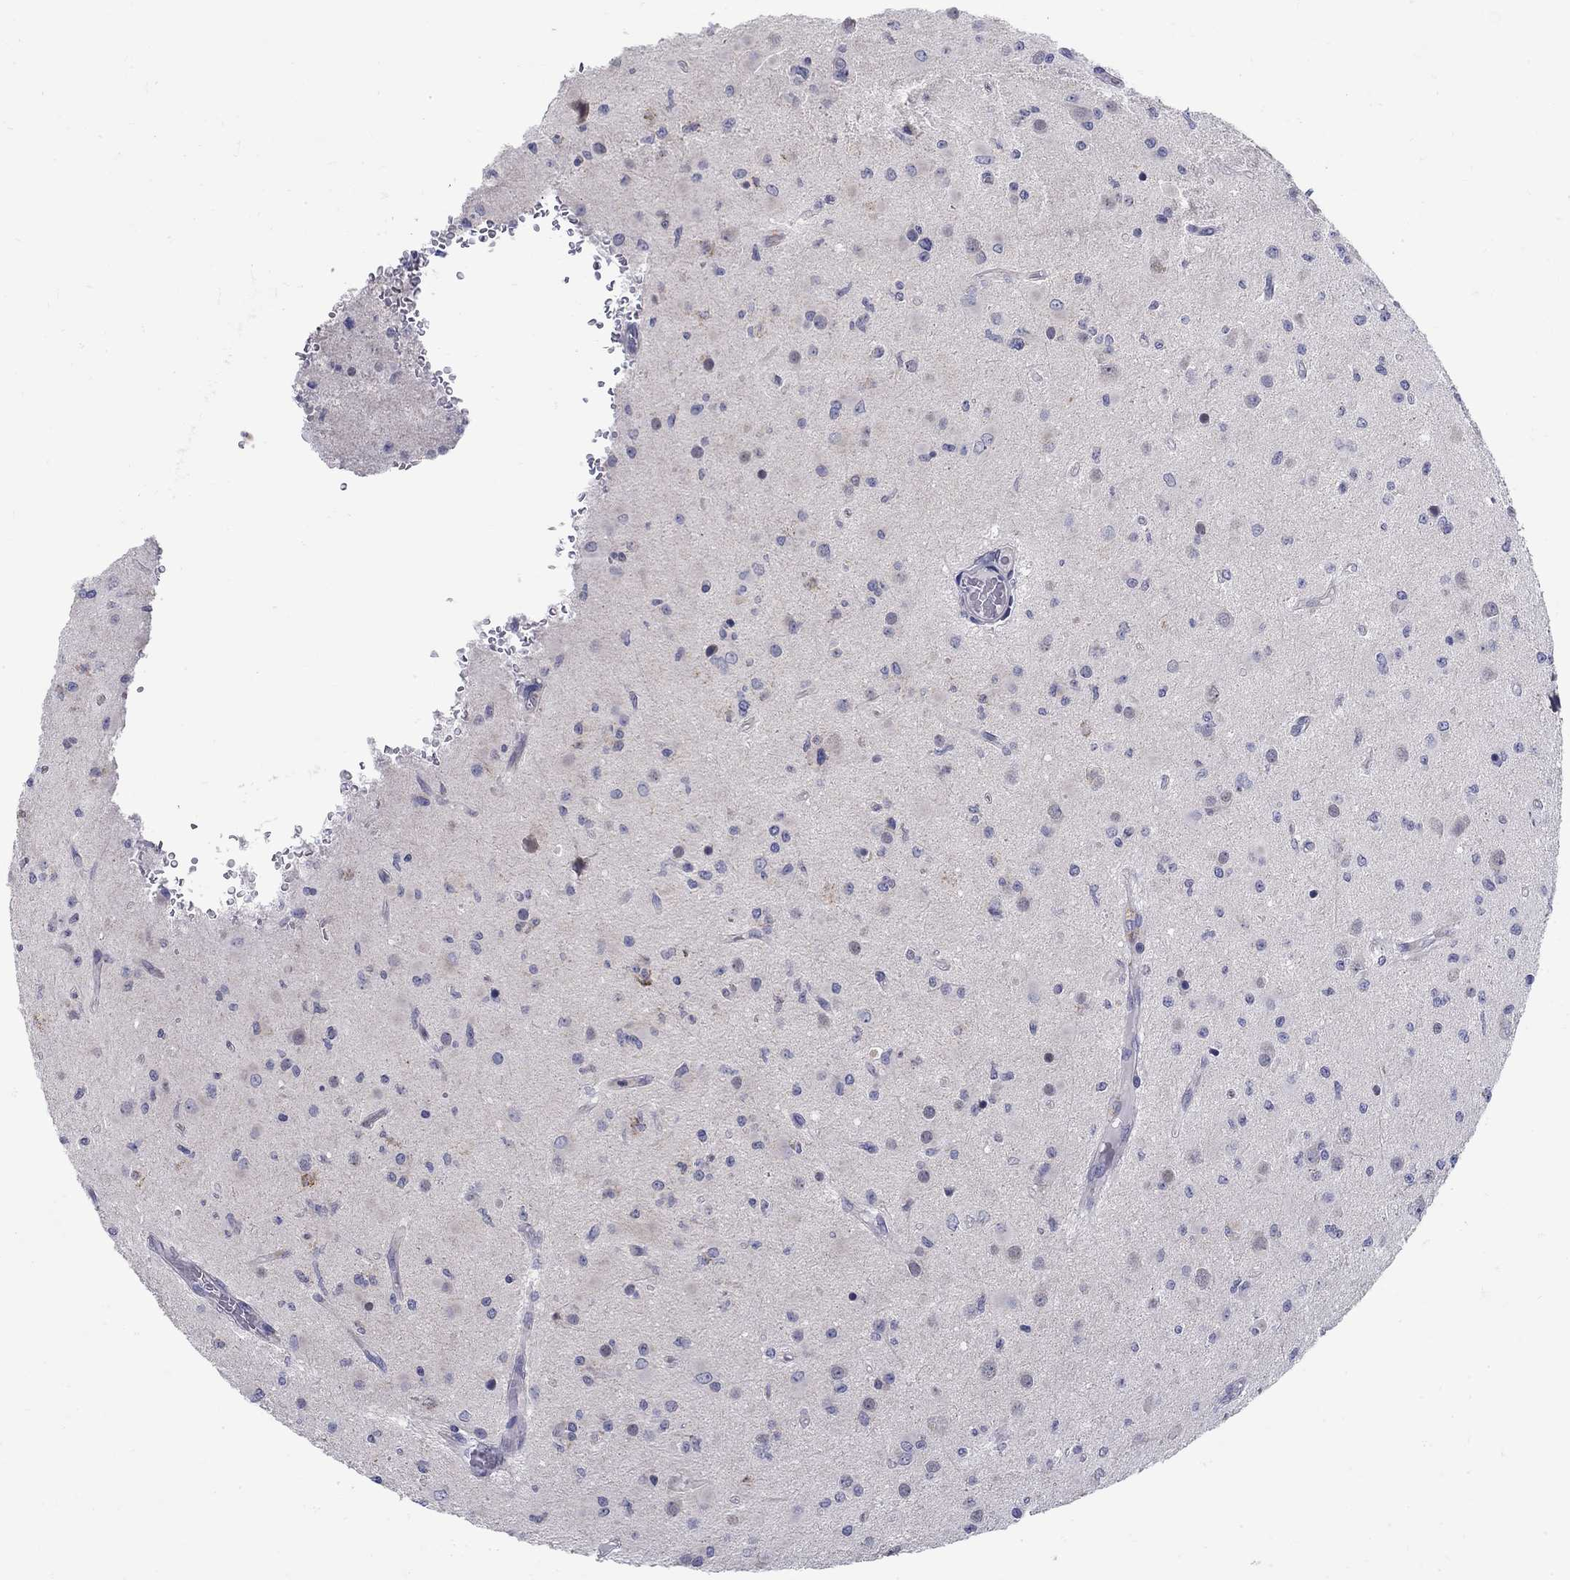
{"staining": {"intensity": "negative", "quantity": "none", "location": "none"}, "tissue": "glioma", "cell_type": "Tumor cells", "image_type": "cancer", "snomed": [{"axis": "morphology", "description": "Glioma, malignant, Low grade"}, {"axis": "topography", "description": "Brain"}], "caption": "Histopathology image shows no protein expression in tumor cells of glioma tissue.", "gene": "ABCA4", "patient": {"sex": "female", "age": 45}}